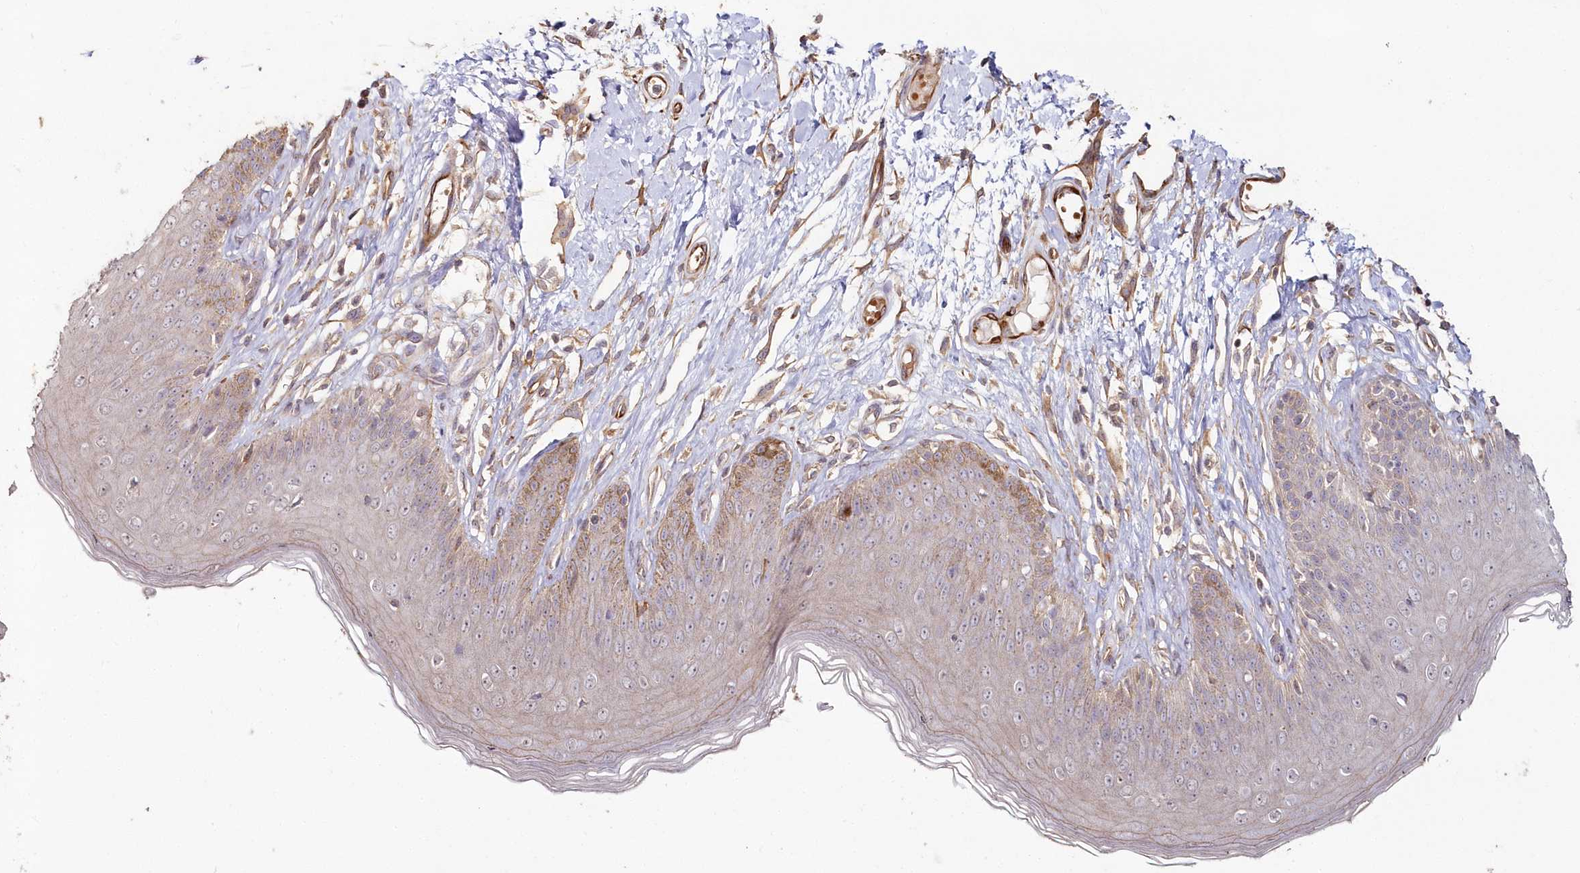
{"staining": {"intensity": "moderate", "quantity": "<25%", "location": "cytoplasmic/membranous"}, "tissue": "skin", "cell_type": "Epidermal cells", "image_type": "normal", "snomed": [{"axis": "morphology", "description": "Normal tissue, NOS"}, {"axis": "morphology", "description": "Squamous cell carcinoma, NOS"}, {"axis": "topography", "description": "Vulva"}], "caption": "High-magnification brightfield microscopy of benign skin stained with DAB (3,3'-diaminobenzidine) (brown) and counterstained with hematoxylin (blue). epidermal cells exhibit moderate cytoplasmic/membranous positivity is present in approximately<25% of cells.", "gene": "HYCC2", "patient": {"sex": "female", "age": 85}}